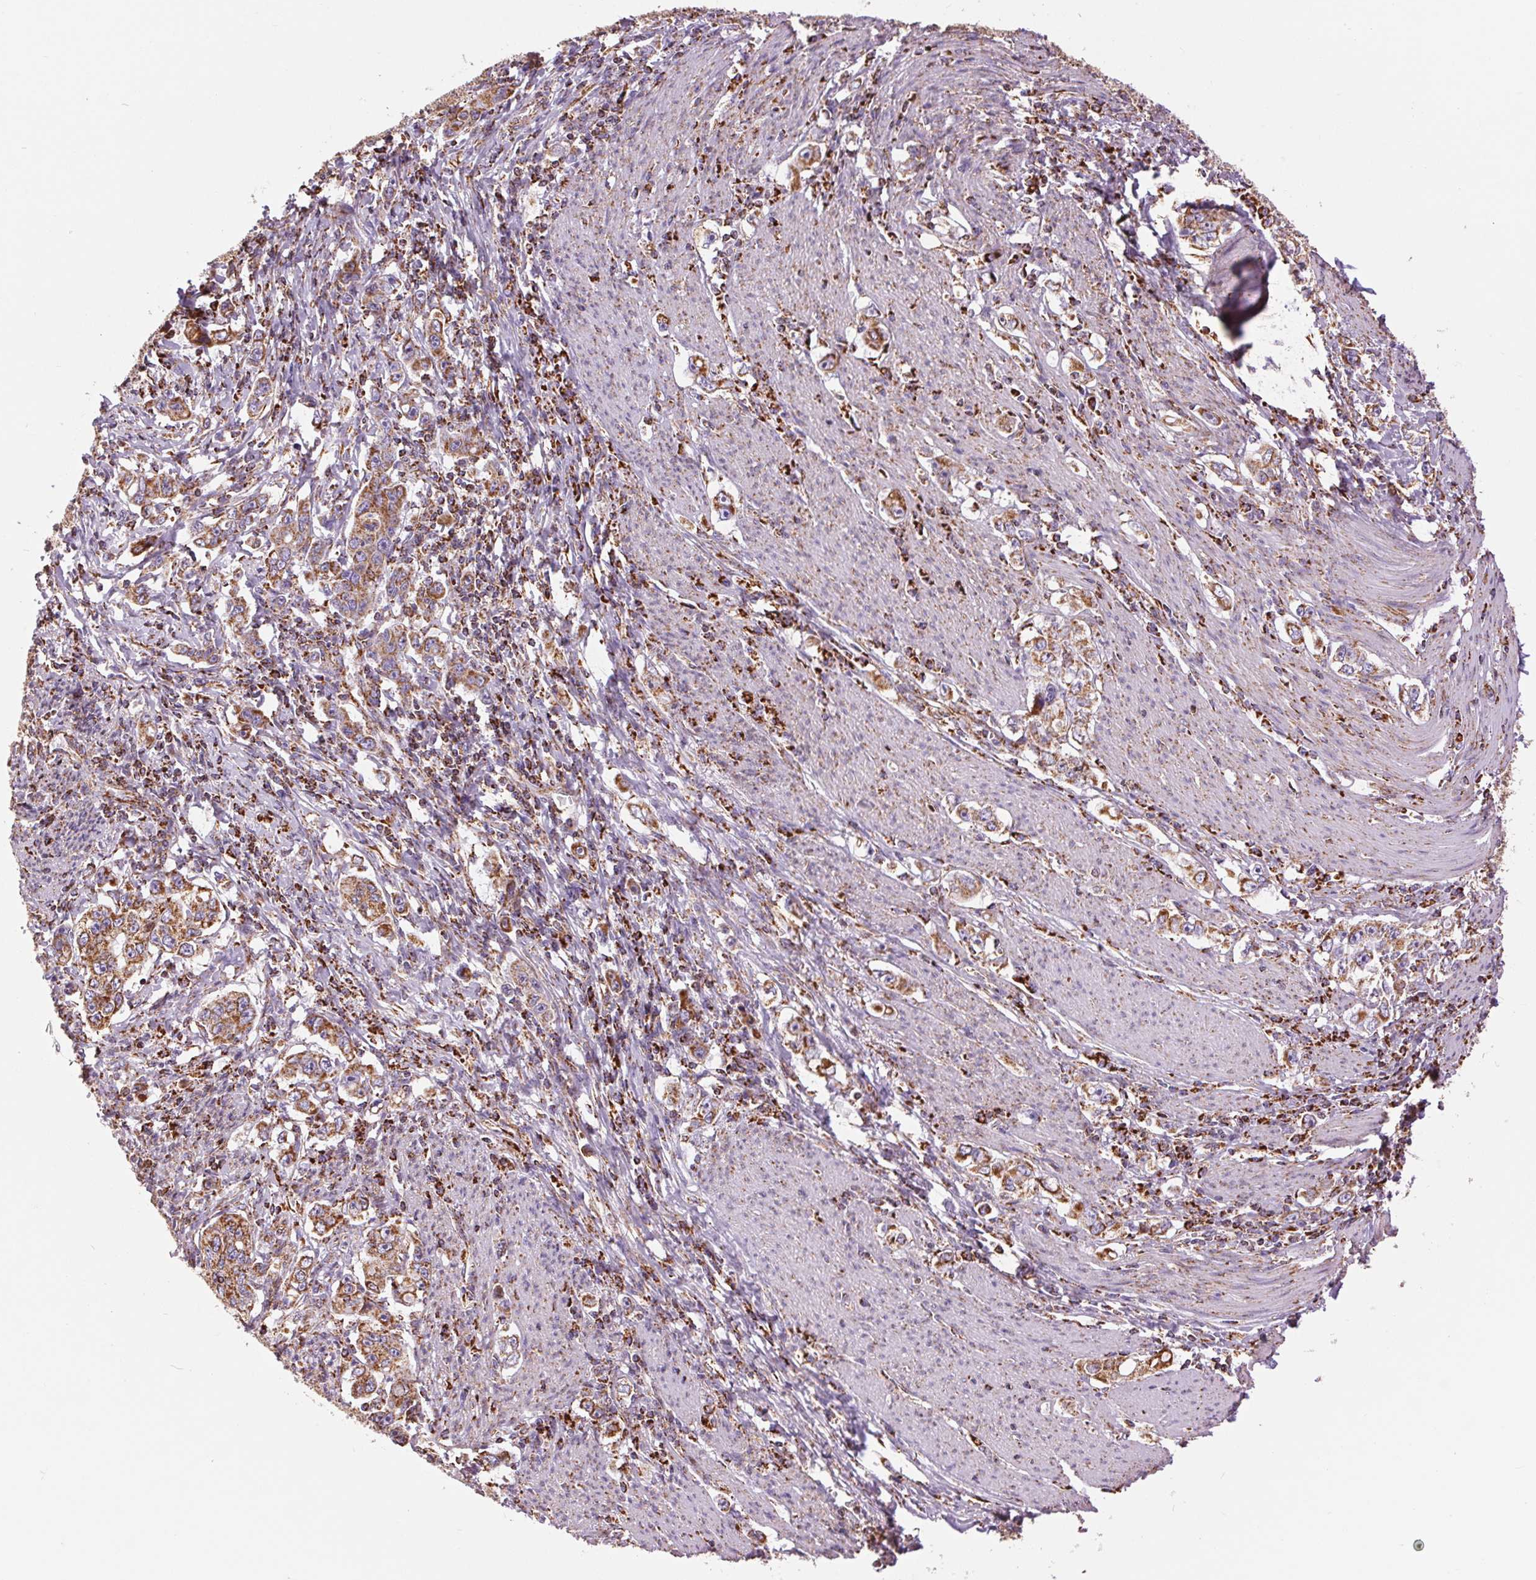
{"staining": {"intensity": "strong", "quantity": ">75%", "location": "cytoplasmic/membranous"}, "tissue": "stomach cancer", "cell_type": "Tumor cells", "image_type": "cancer", "snomed": [{"axis": "morphology", "description": "Adenocarcinoma, NOS"}, {"axis": "topography", "description": "Stomach, lower"}], "caption": "Brown immunohistochemical staining in stomach cancer reveals strong cytoplasmic/membranous expression in approximately >75% of tumor cells.", "gene": "ATP5PB", "patient": {"sex": "female", "age": 72}}